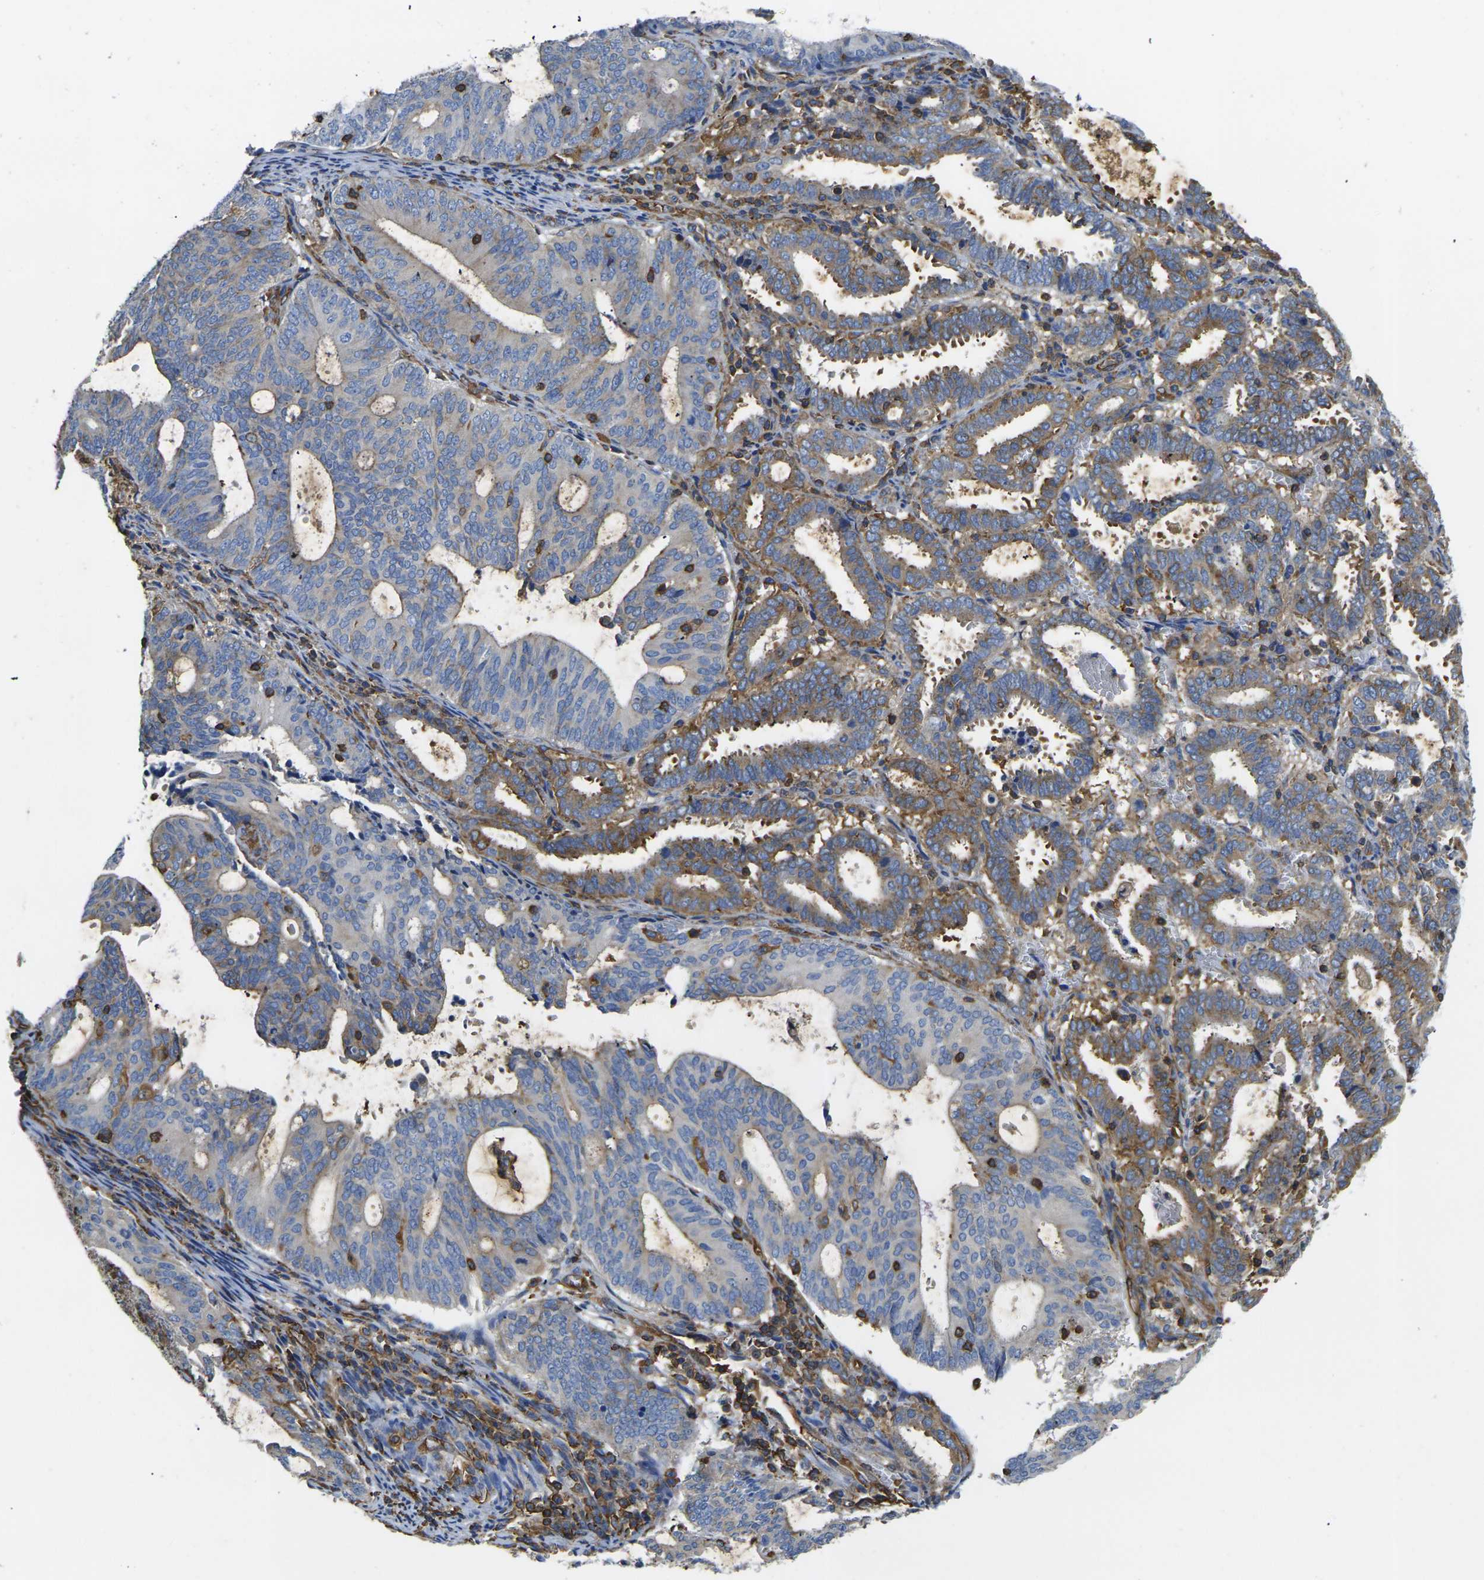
{"staining": {"intensity": "moderate", "quantity": "25%-75%", "location": "cytoplasmic/membranous"}, "tissue": "endometrial cancer", "cell_type": "Tumor cells", "image_type": "cancer", "snomed": [{"axis": "morphology", "description": "Adenocarcinoma, NOS"}, {"axis": "topography", "description": "Uterus"}], "caption": "A brown stain highlights moderate cytoplasmic/membranous staining of a protein in endometrial cancer (adenocarcinoma) tumor cells.", "gene": "FAM110D", "patient": {"sex": "female", "age": 83}}